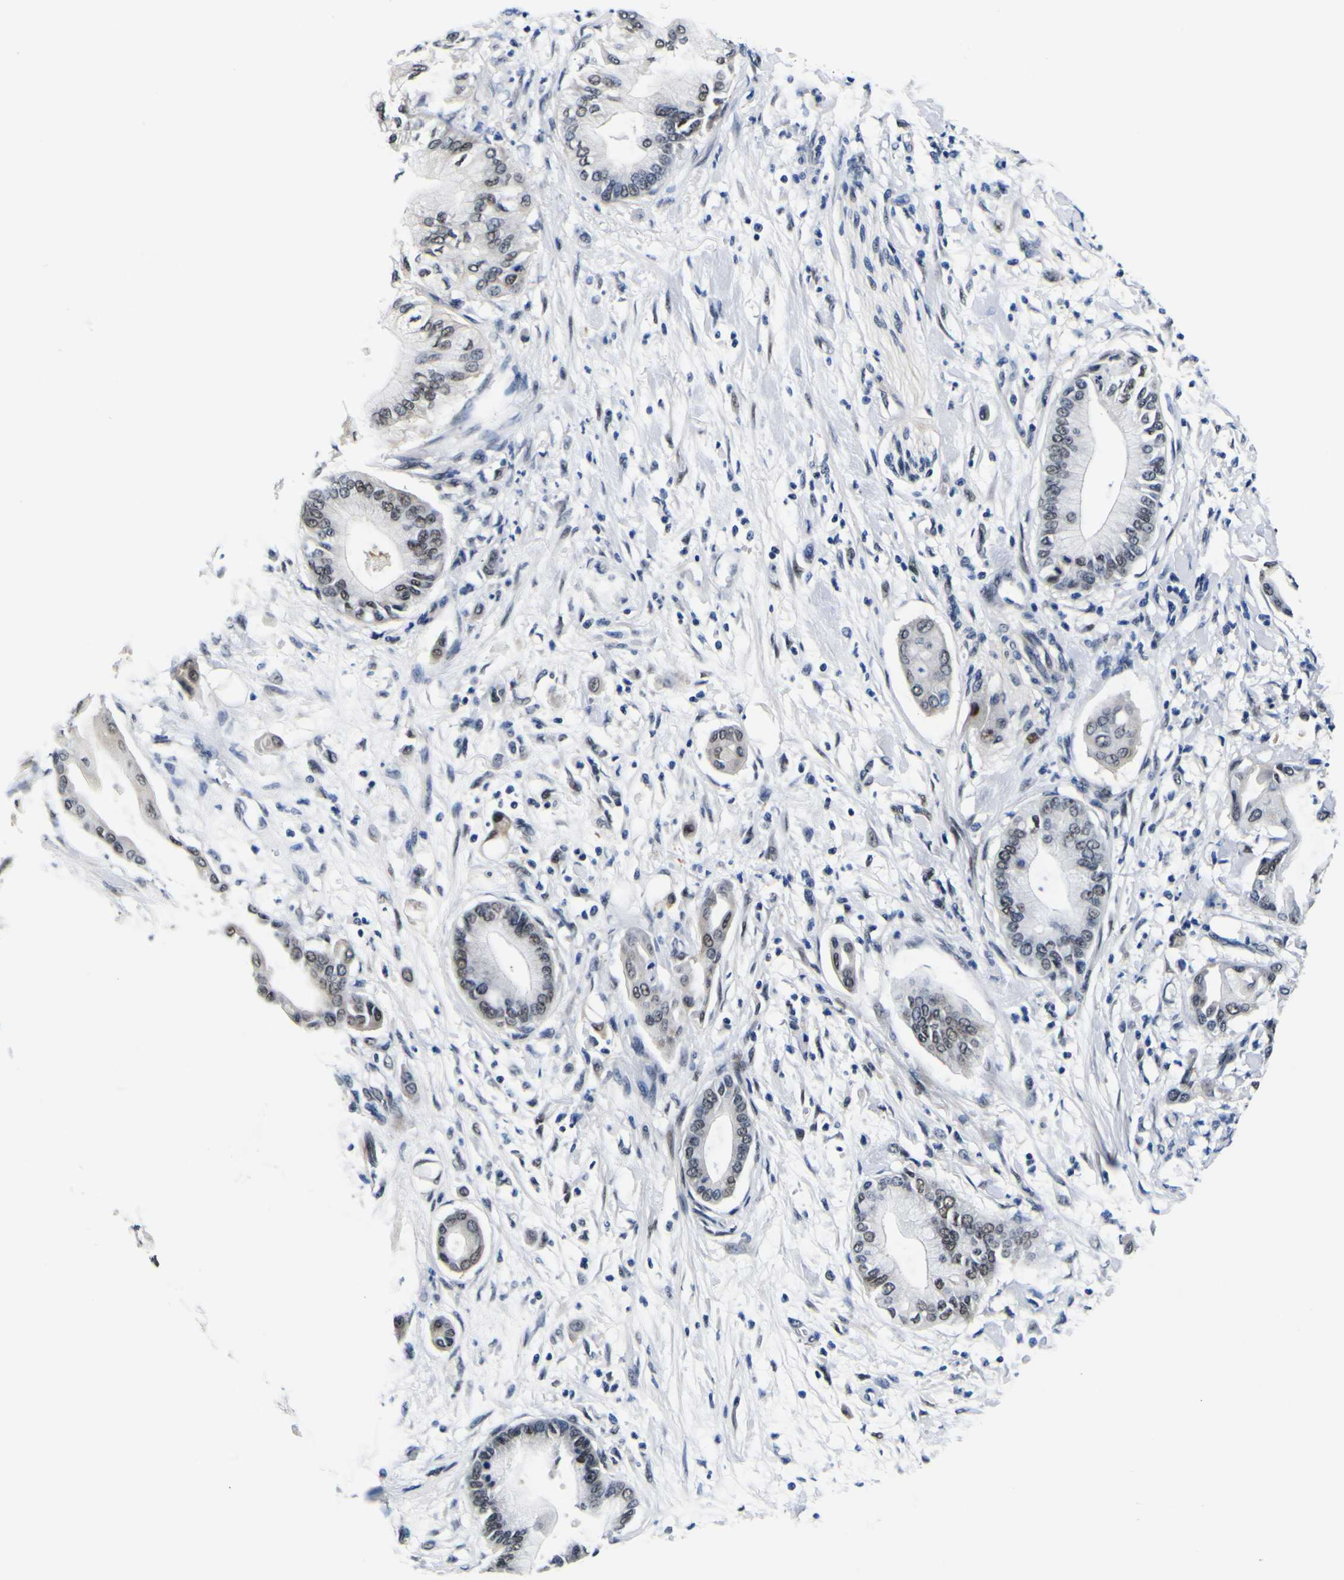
{"staining": {"intensity": "weak", "quantity": "25%-75%", "location": "nuclear"}, "tissue": "pancreatic cancer", "cell_type": "Tumor cells", "image_type": "cancer", "snomed": [{"axis": "morphology", "description": "Adenocarcinoma, NOS"}, {"axis": "morphology", "description": "Adenocarcinoma, metastatic, NOS"}, {"axis": "topography", "description": "Lymph node"}, {"axis": "topography", "description": "Pancreas"}, {"axis": "topography", "description": "Duodenum"}], "caption": "Weak nuclear protein positivity is seen in about 25%-75% of tumor cells in pancreatic cancer (metastatic adenocarcinoma).", "gene": "CUL4B", "patient": {"sex": "female", "age": 64}}